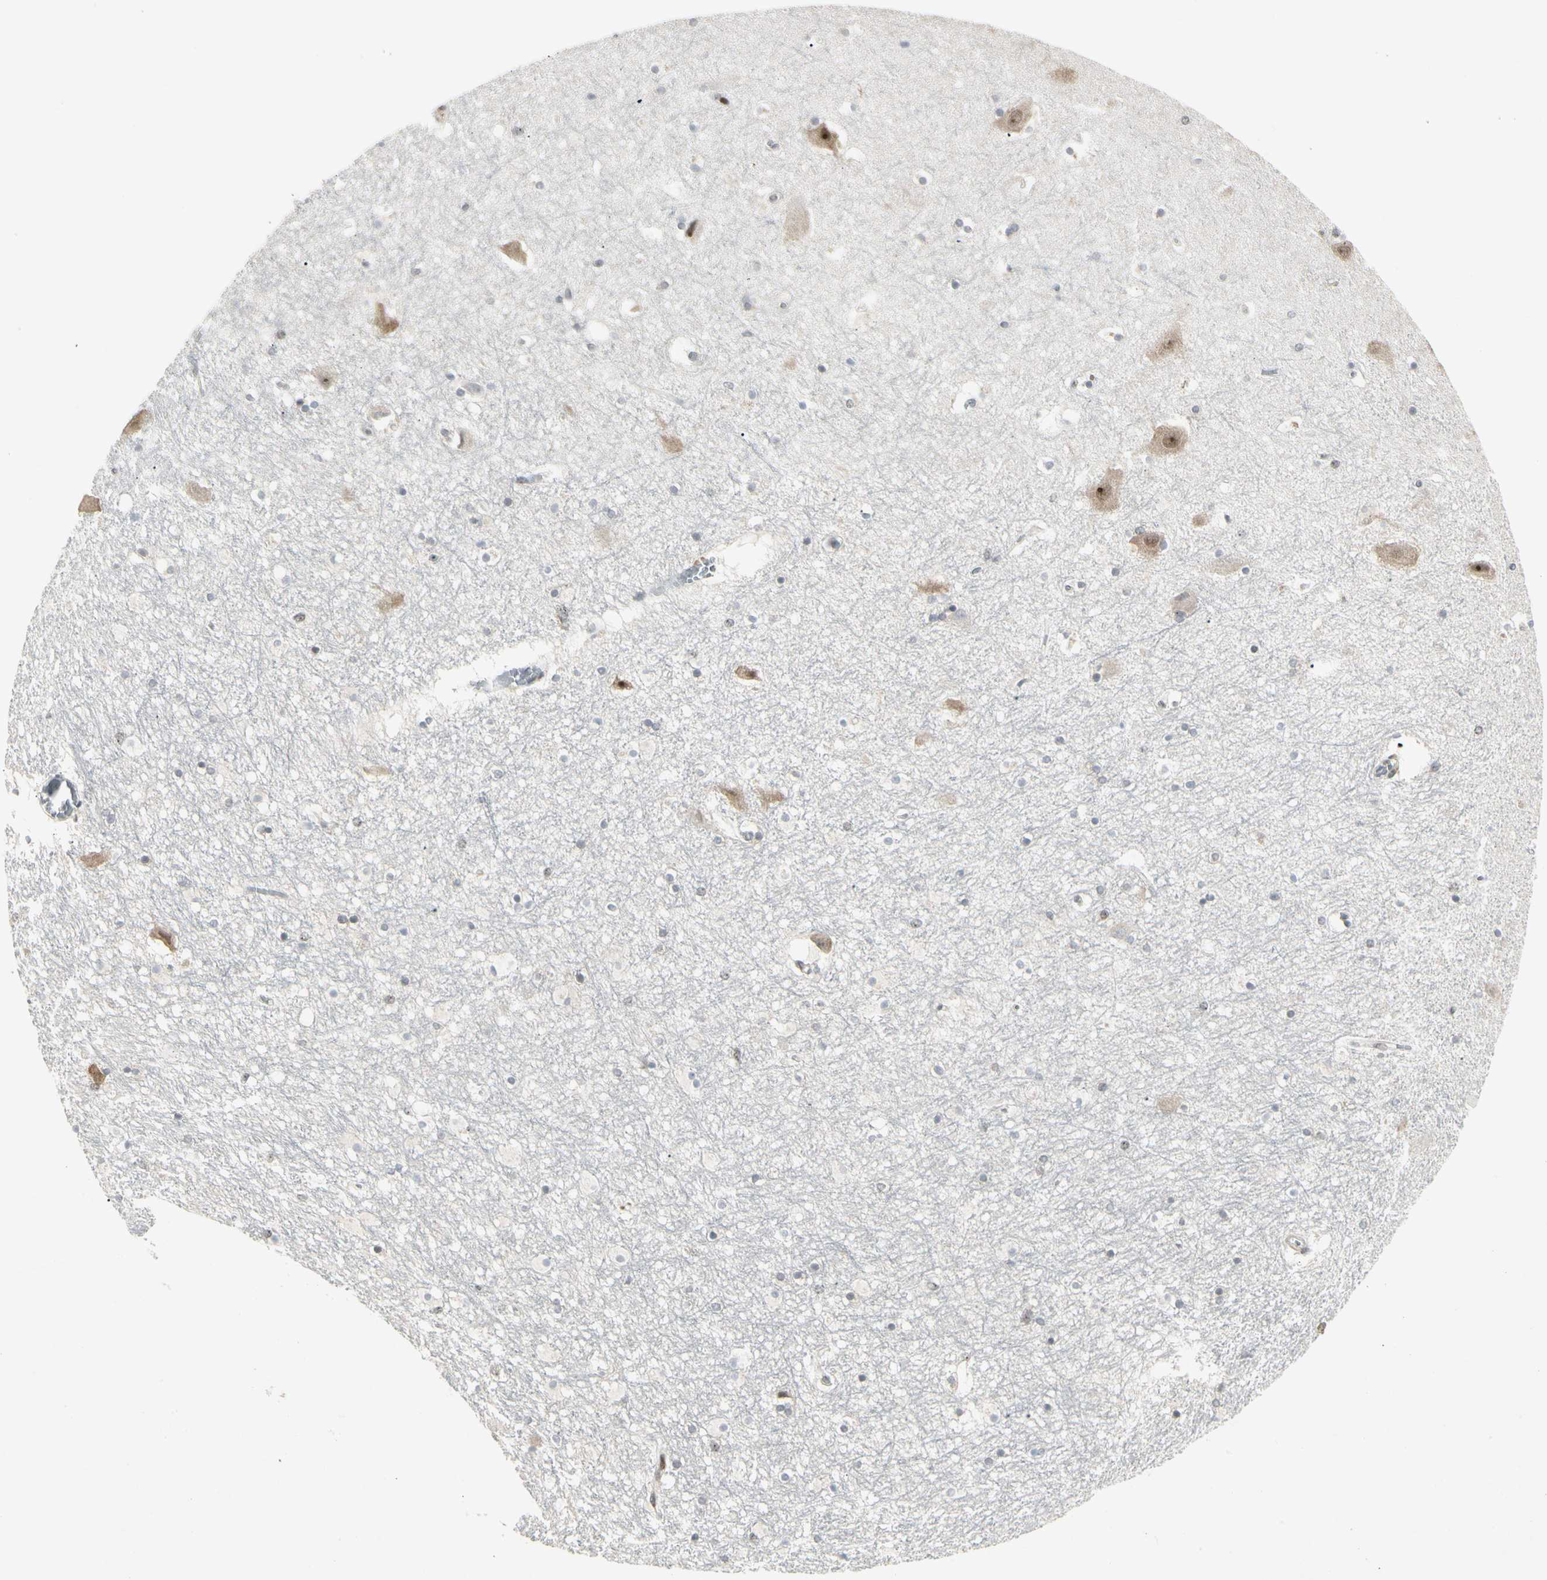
{"staining": {"intensity": "weak", "quantity": "25%-75%", "location": "nuclear"}, "tissue": "hippocampus", "cell_type": "Glial cells", "image_type": "normal", "snomed": [{"axis": "morphology", "description": "Normal tissue, NOS"}, {"axis": "topography", "description": "Hippocampus"}], "caption": "Brown immunohistochemical staining in normal human hippocampus displays weak nuclear staining in about 25%-75% of glial cells. (DAB IHC with brightfield microscopy, high magnification).", "gene": "FOXJ2", "patient": {"sex": "male", "age": 45}}